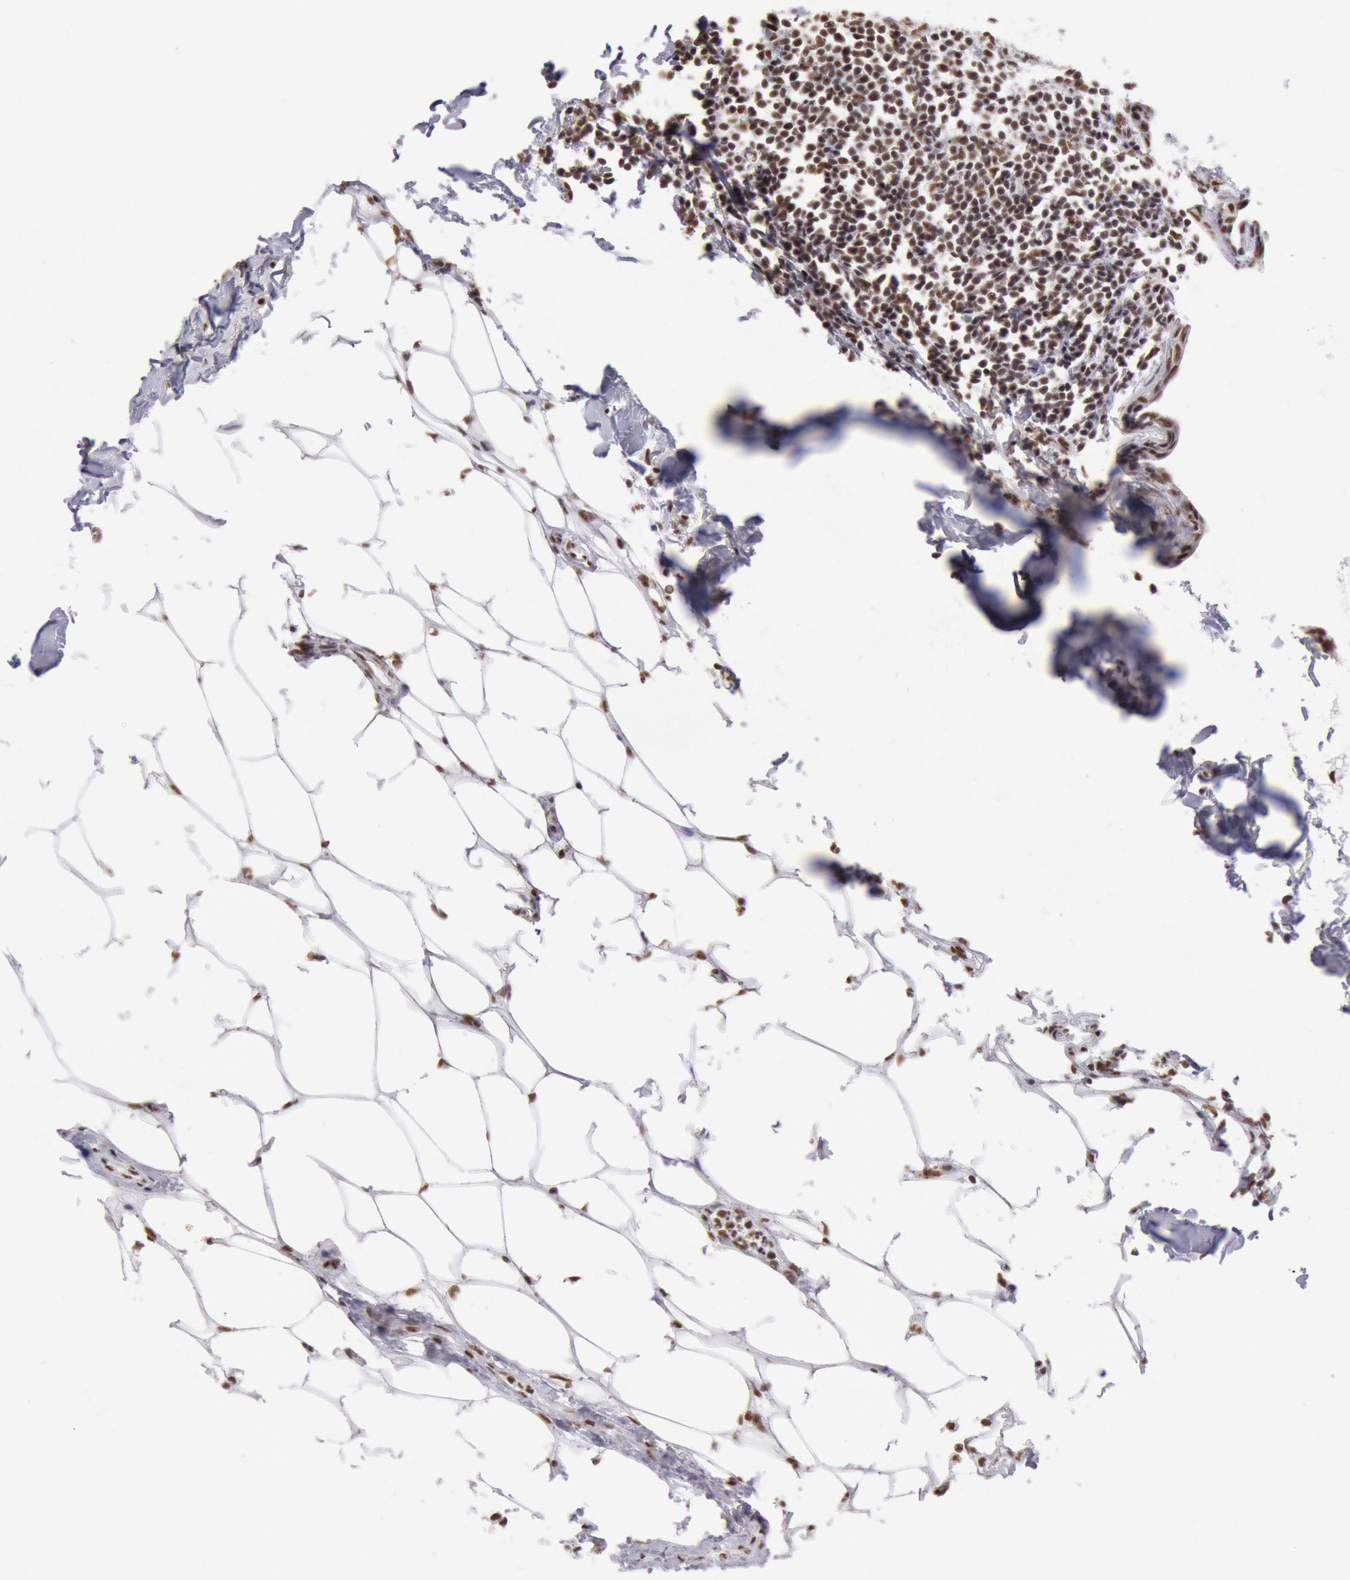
{"staining": {"intensity": "strong", "quantity": ">75%", "location": "nuclear"}, "tissue": "breast cancer", "cell_type": "Tumor cells", "image_type": "cancer", "snomed": [{"axis": "morphology", "description": "Duct carcinoma"}, {"axis": "topography", "description": "Breast"}], "caption": "Brown immunohistochemical staining in human breast cancer exhibits strong nuclear positivity in about >75% of tumor cells. (brown staining indicates protein expression, while blue staining denotes nuclei).", "gene": "SNRPD3", "patient": {"sex": "female", "age": 40}}